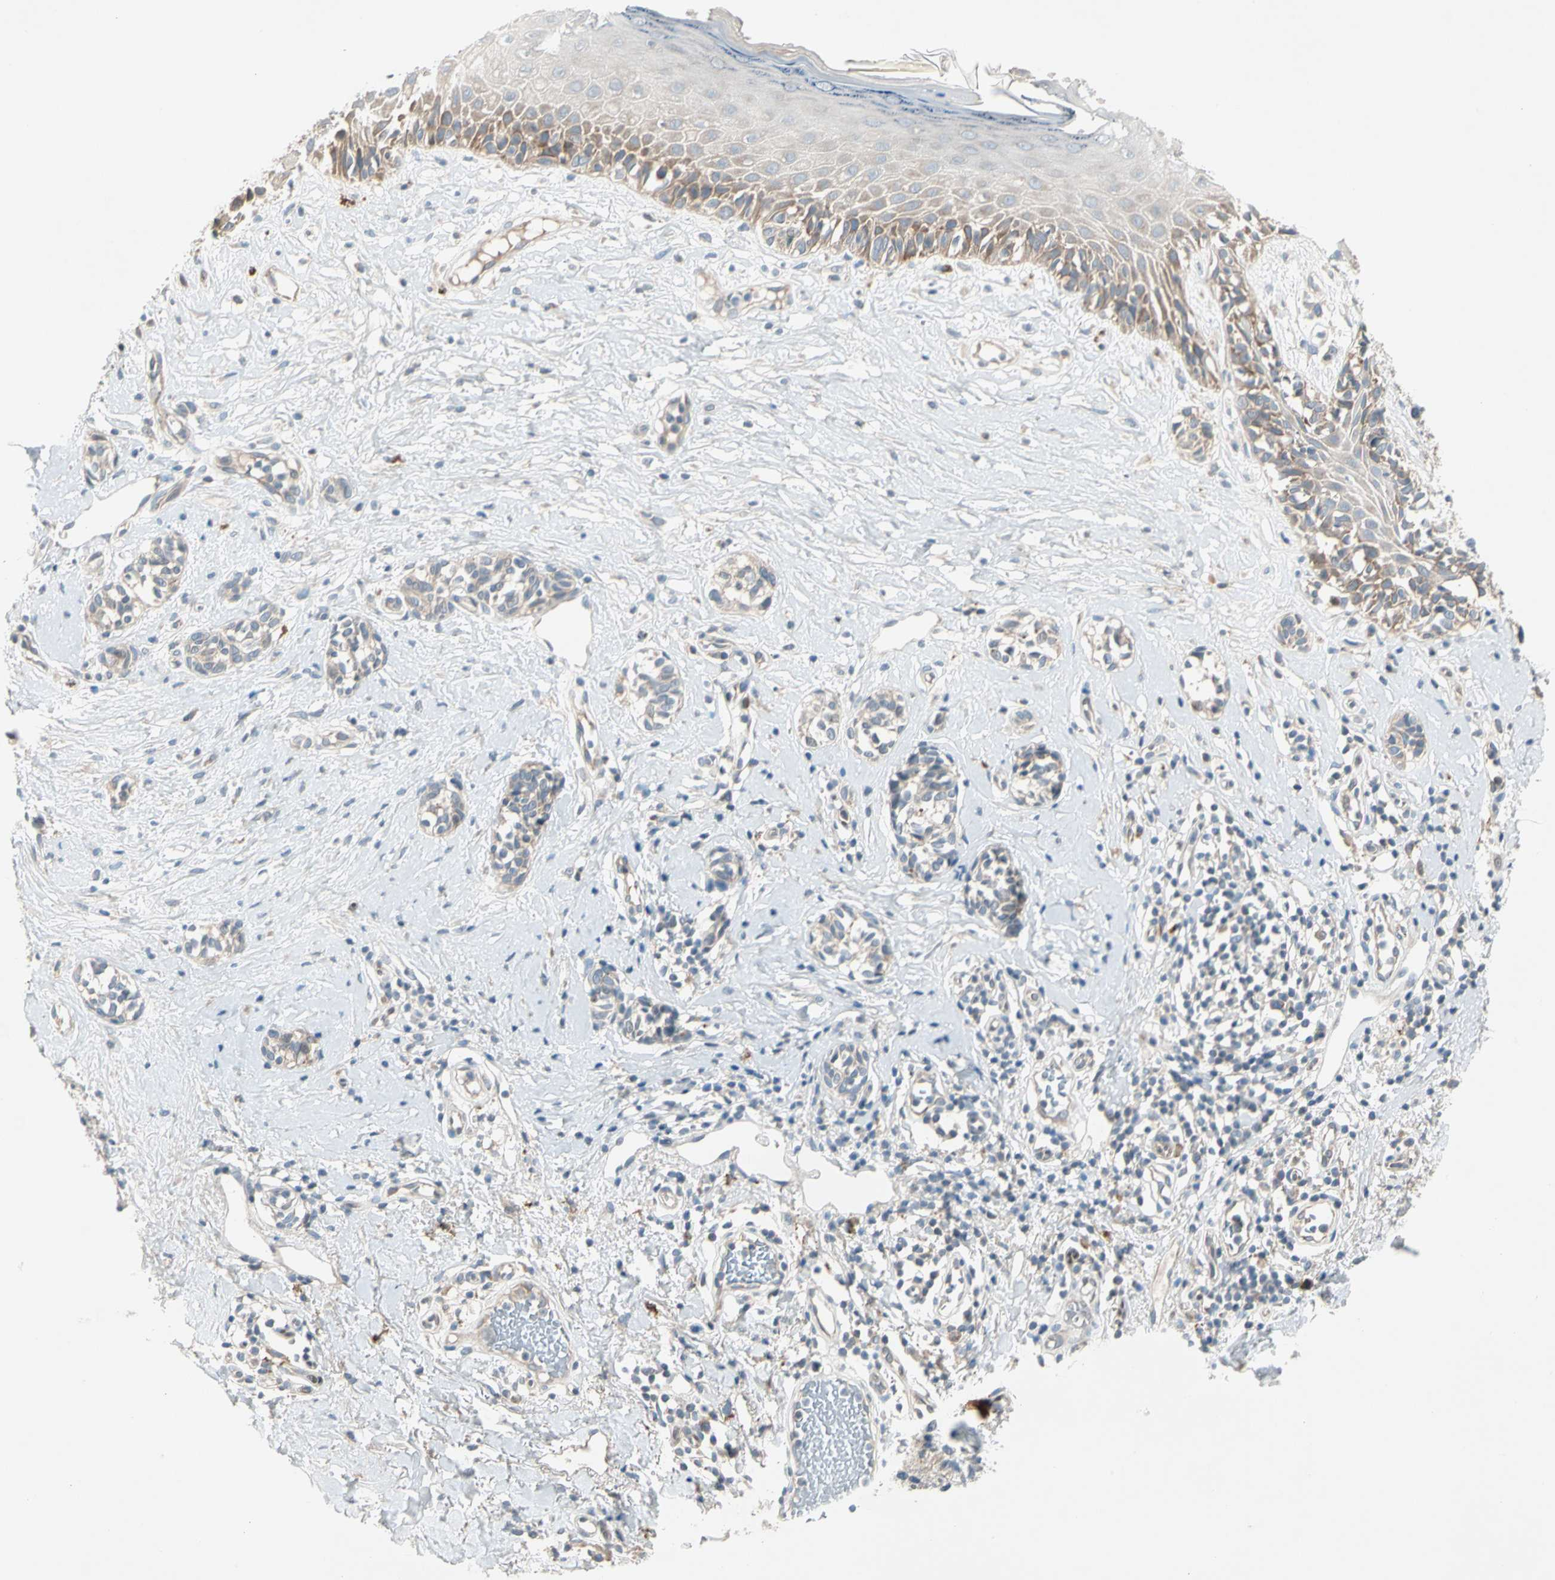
{"staining": {"intensity": "weak", "quantity": "25%-75%", "location": "cytoplasmic/membranous"}, "tissue": "melanoma", "cell_type": "Tumor cells", "image_type": "cancer", "snomed": [{"axis": "morphology", "description": "Malignant melanoma, NOS"}, {"axis": "topography", "description": "Skin"}], "caption": "Weak cytoplasmic/membranous protein expression is appreciated in about 25%-75% of tumor cells in melanoma.", "gene": "IL1R1", "patient": {"sex": "male", "age": 64}}